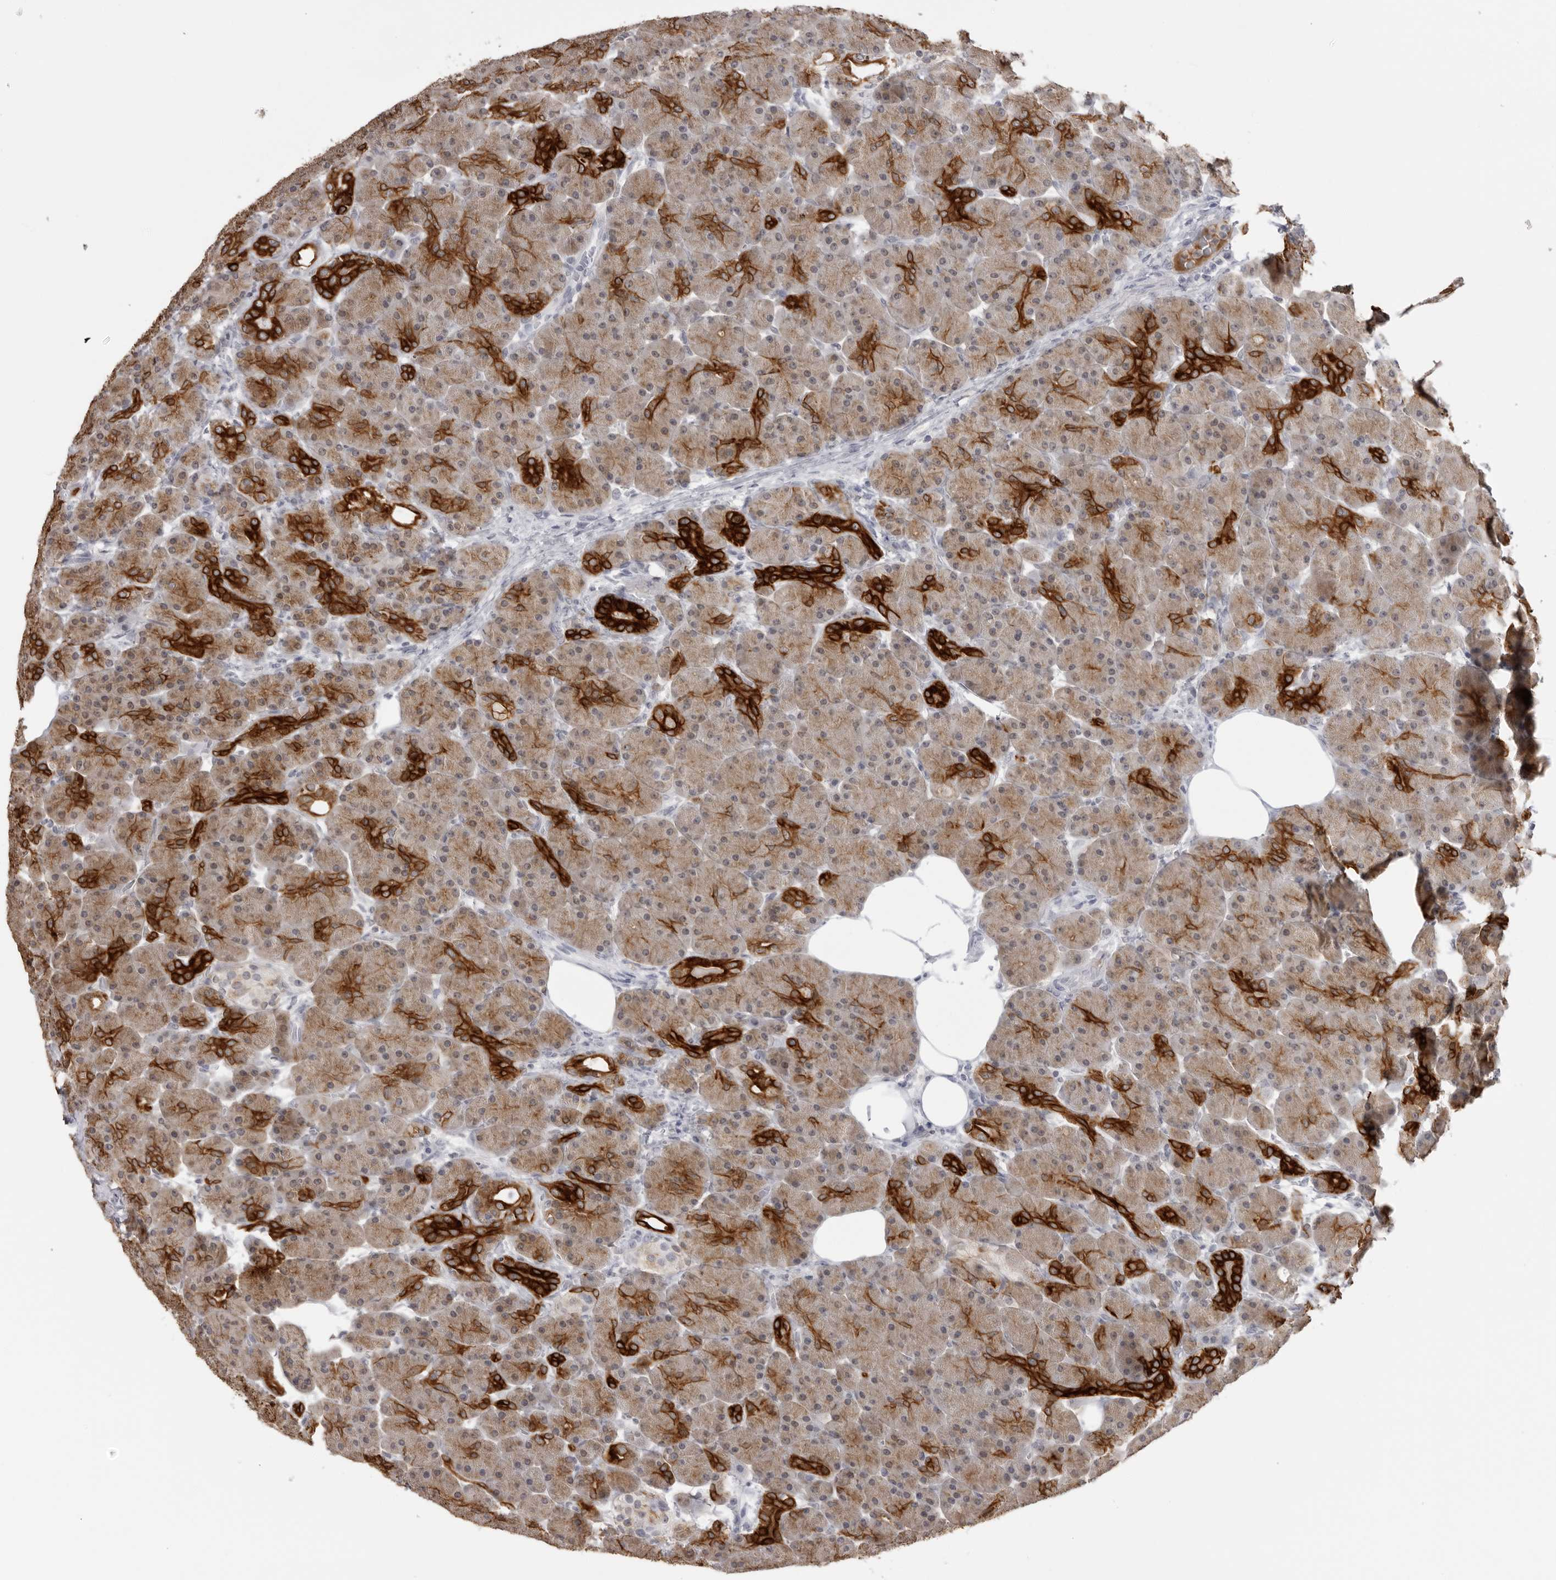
{"staining": {"intensity": "strong", "quantity": "25%-75%", "location": "cytoplasmic/membranous"}, "tissue": "pancreas", "cell_type": "Exocrine glandular cells", "image_type": "normal", "snomed": [{"axis": "morphology", "description": "Normal tissue, NOS"}, {"axis": "topography", "description": "Pancreas"}], "caption": "Immunohistochemical staining of benign human pancreas displays strong cytoplasmic/membranous protein positivity in approximately 25%-75% of exocrine glandular cells.", "gene": "SERPINF2", "patient": {"sex": "male", "age": 63}}